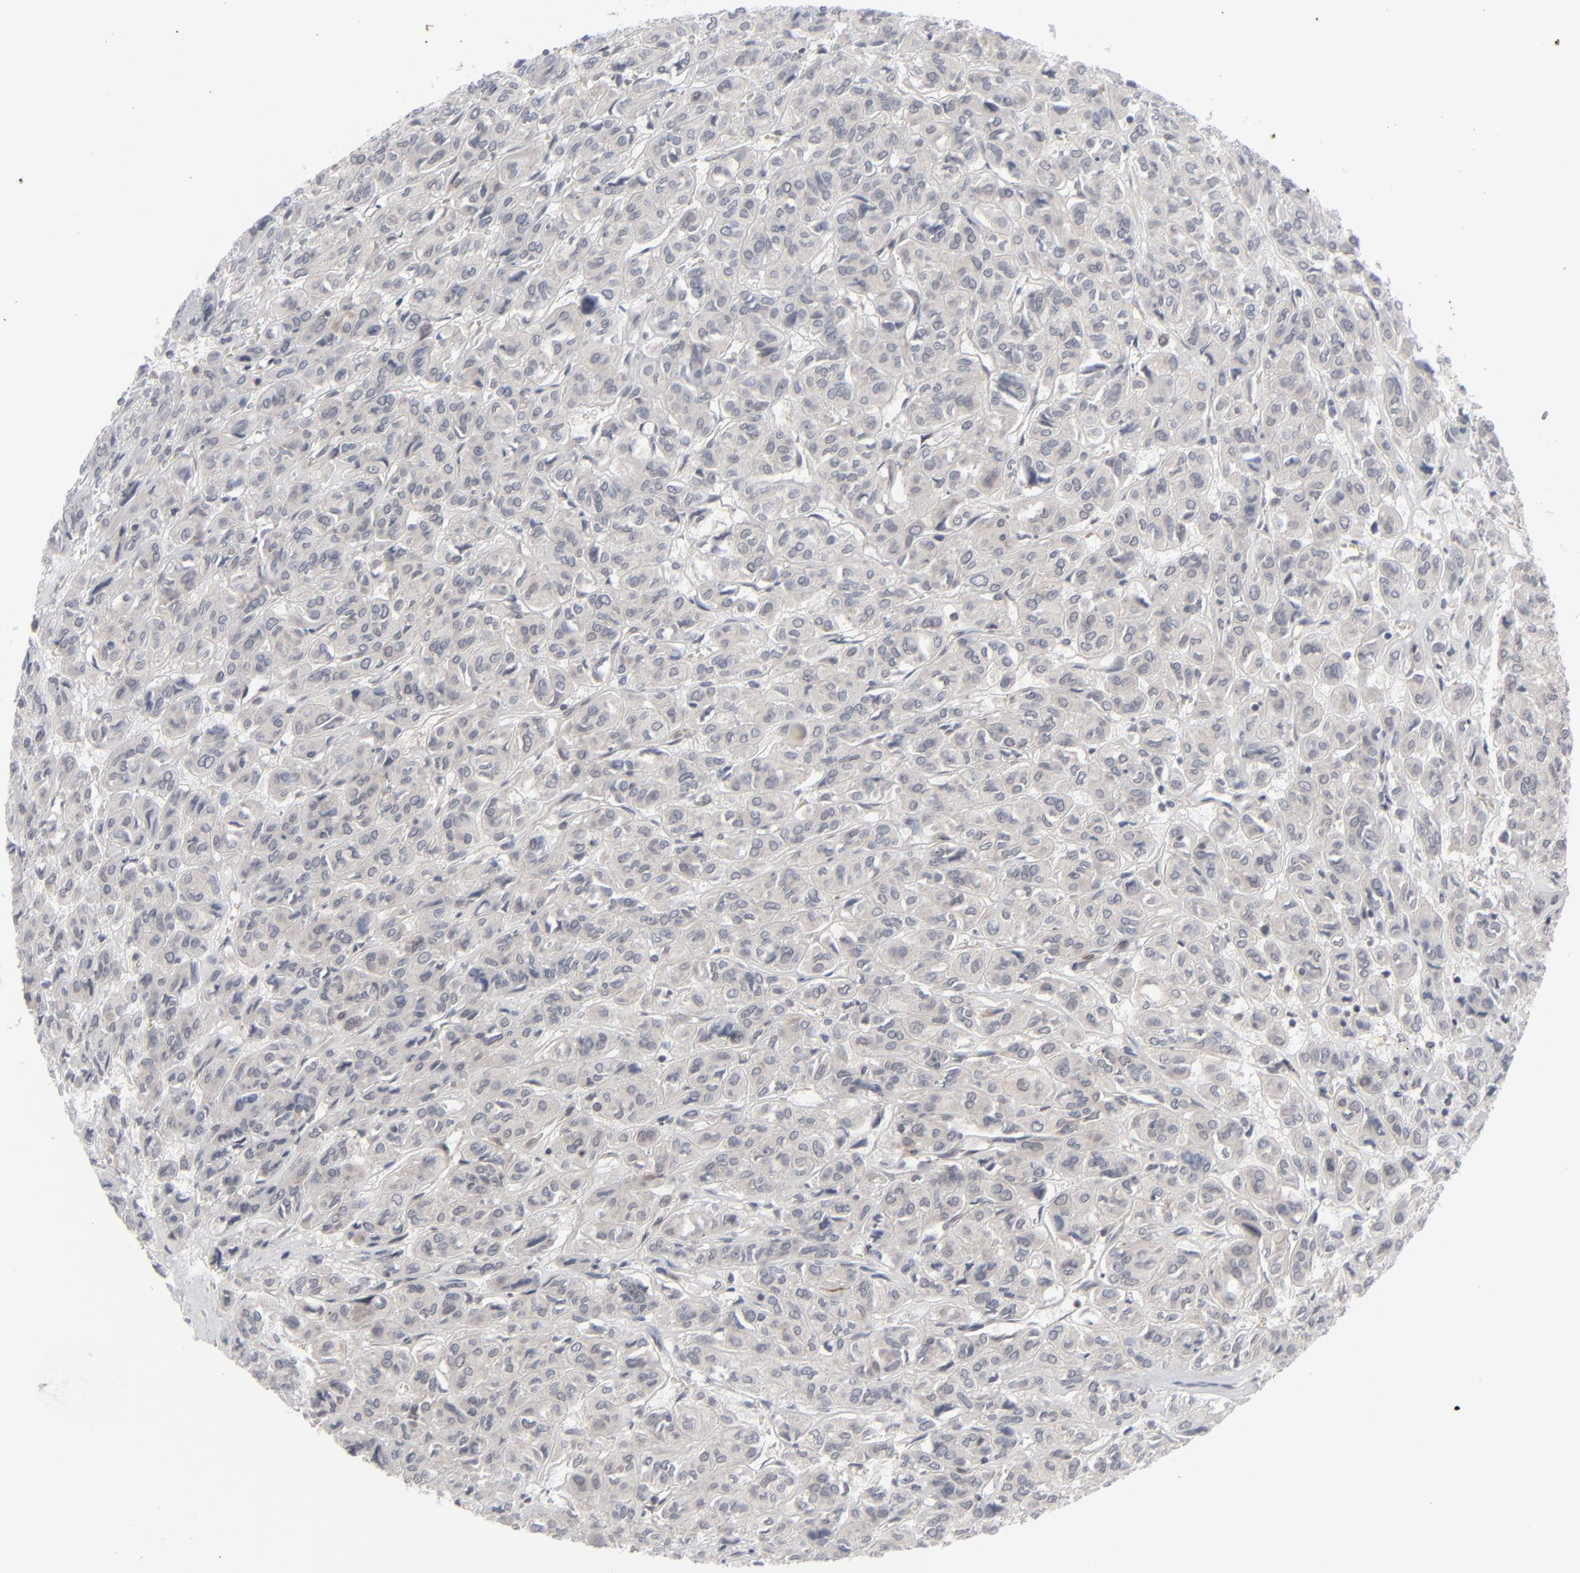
{"staining": {"intensity": "negative", "quantity": "none", "location": "none"}, "tissue": "thyroid cancer", "cell_type": "Tumor cells", "image_type": "cancer", "snomed": [{"axis": "morphology", "description": "Follicular adenoma carcinoma, NOS"}, {"axis": "topography", "description": "Thyroid gland"}], "caption": "Micrograph shows no significant protein positivity in tumor cells of thyroid cancer.", "gene": "POF1B", "patient": {"sex": "female", "age": 71}}